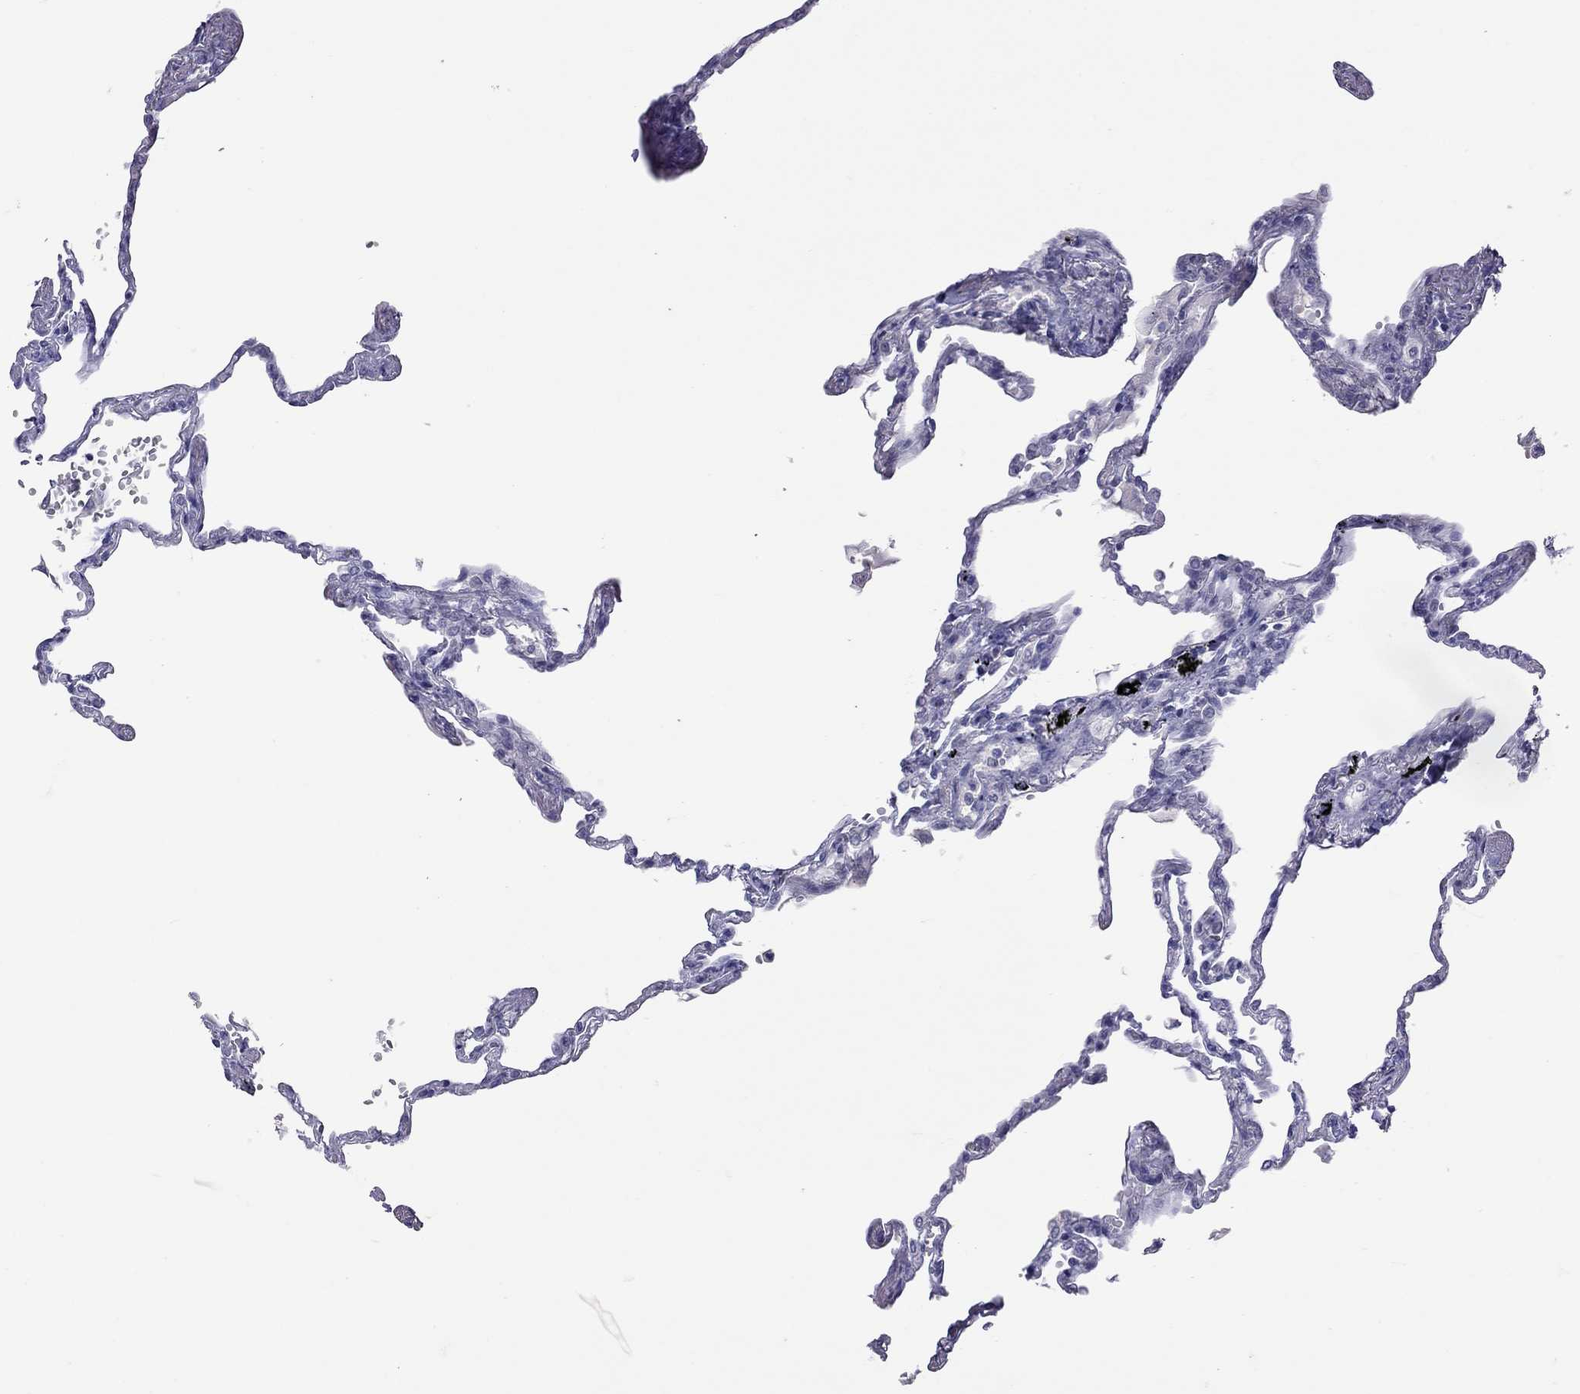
{"staining": {"intensity": "negative", "quantity": "none", "location": "none"}, "tissue": "lung", "cell_type": "Alveolar cells", "image_type": "normal", "snomed": [{"axis": "morphology", "description": "Normal tissue, NOS"}, {"axis": "topography", "description": "Lung"}], "caption": "DAB (3,3'-diaminobenzidine) immunohistochemical staining of normal lung exhibits no significant positivity in alveolar cells.", "gene": "SLAMF1", "patient": {"sex": "male", "age": 78}}